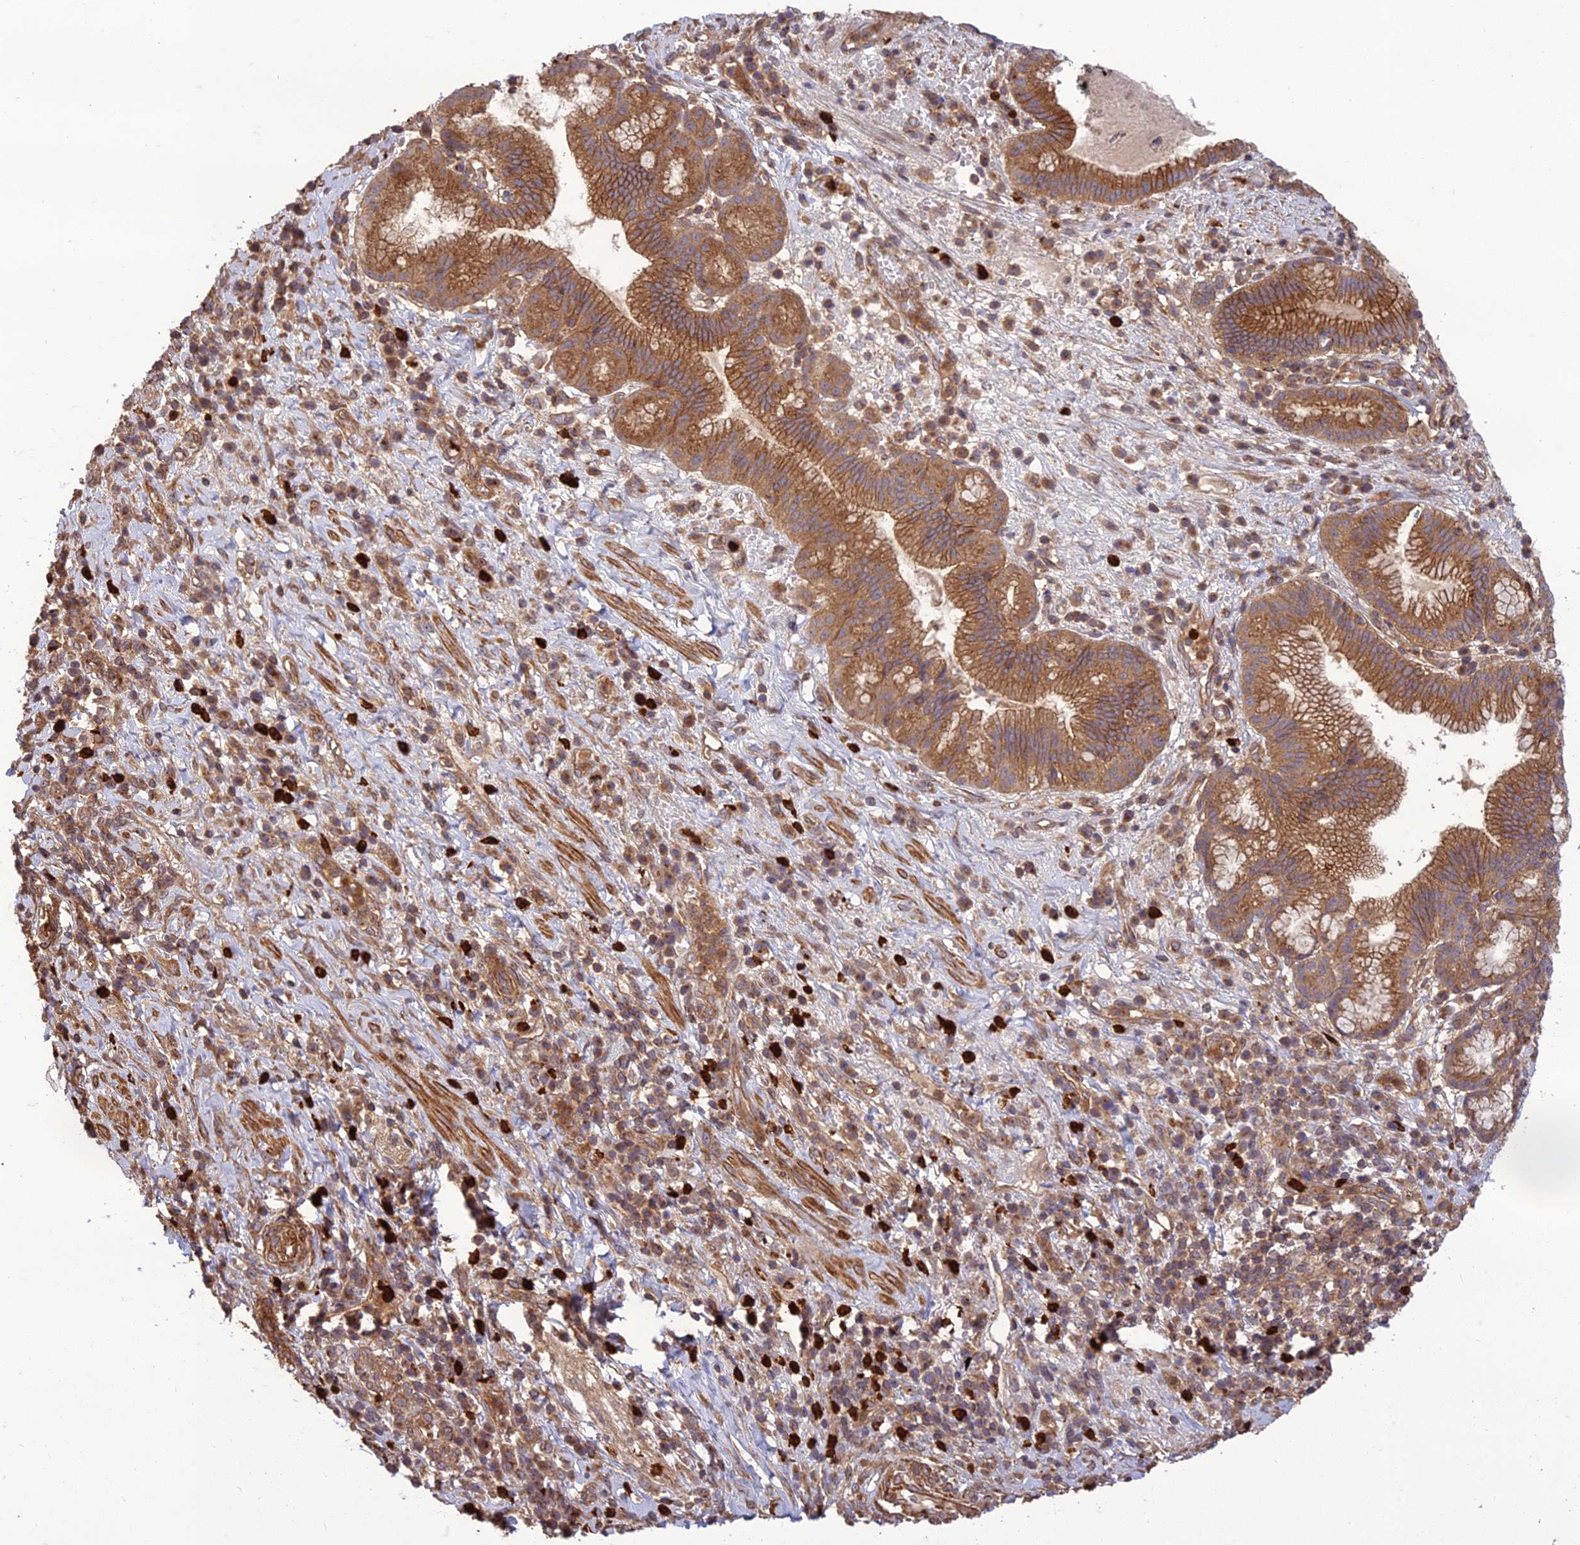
{"staining": {"intensity": "strong", "quantity": ">75%", "location": "cytoplasmic/membranous"}, "tissue": "pancreatic cancer", "cell_type": "Tumor cells", "image_type": "cancer", "snomed": [{"axis": "morphology", "description": "Adenocarcinoma, NOS"}, {"axis": "topography", "description": "Pancreas"}], "caption": "DAB immunohistochemical staining of human adenocarcinoma (pancreatic) shows strong cytoplasmic/membranous protein staining in about >75% of tumor cells.", "gene": "TMEM131L", "patient": {"sex": "male", "age": 72}}